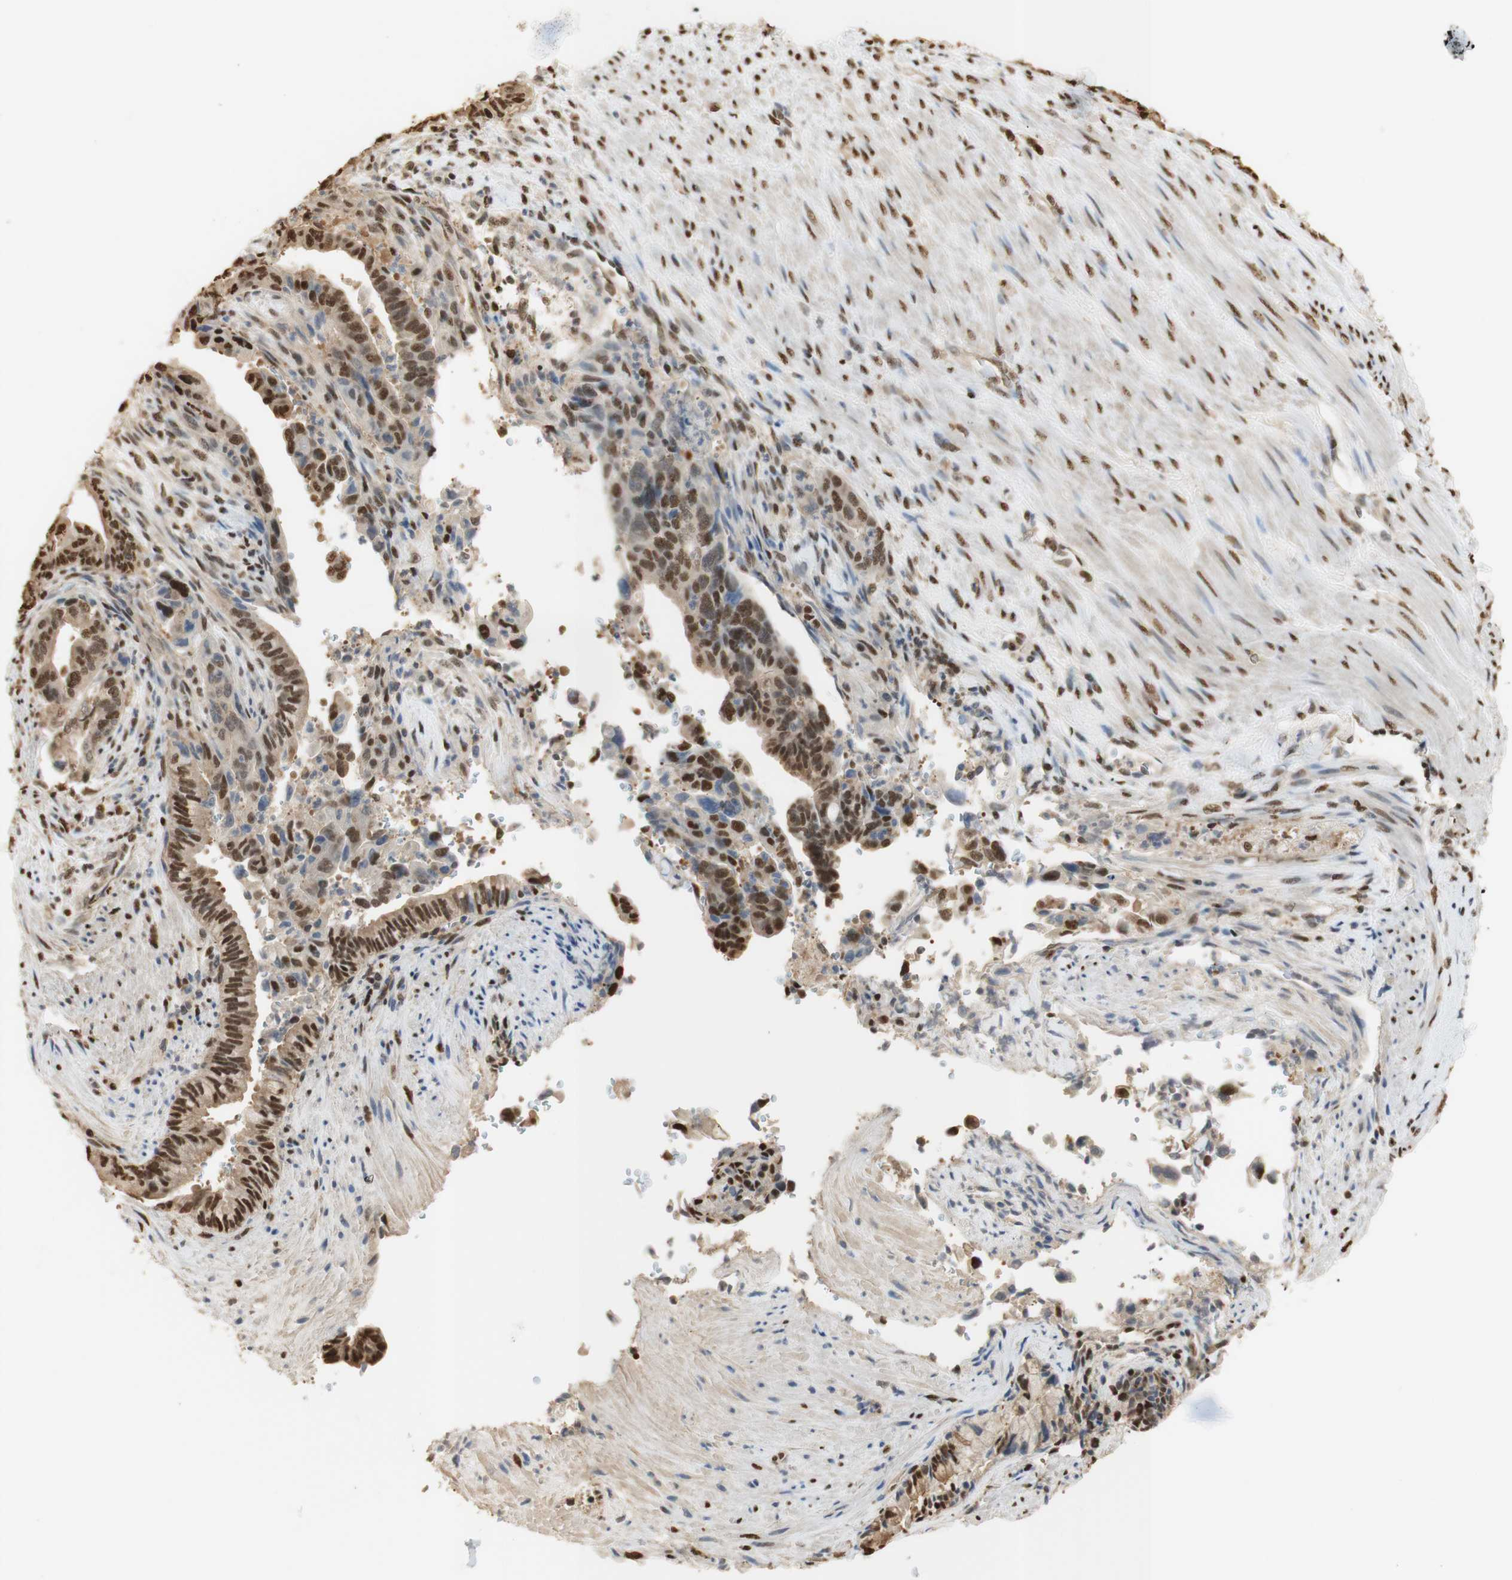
{"staining": {"intensity": "moderate", "quantity": ">75%", "location": "cytoplasmic/membranous,nuclear"}, "tissue": "pancreatic cancer", "cell_type": "Tumor cells", "image_type": "cancer", "snomed": [{"axis": "morphology", "description": "Adenocarcinoma, NOS"}, {"axis": "topography", "description": "Pancreas"}], "caption": "Brown immunohistochemical staining in human pancreatic cancer exhibits moderate cytoplasmic/membranous and nuclear positivity in about >75% of tumor cells.", "gene": "NAP1L4", "patient": {"sex": "male", "age": 70}}